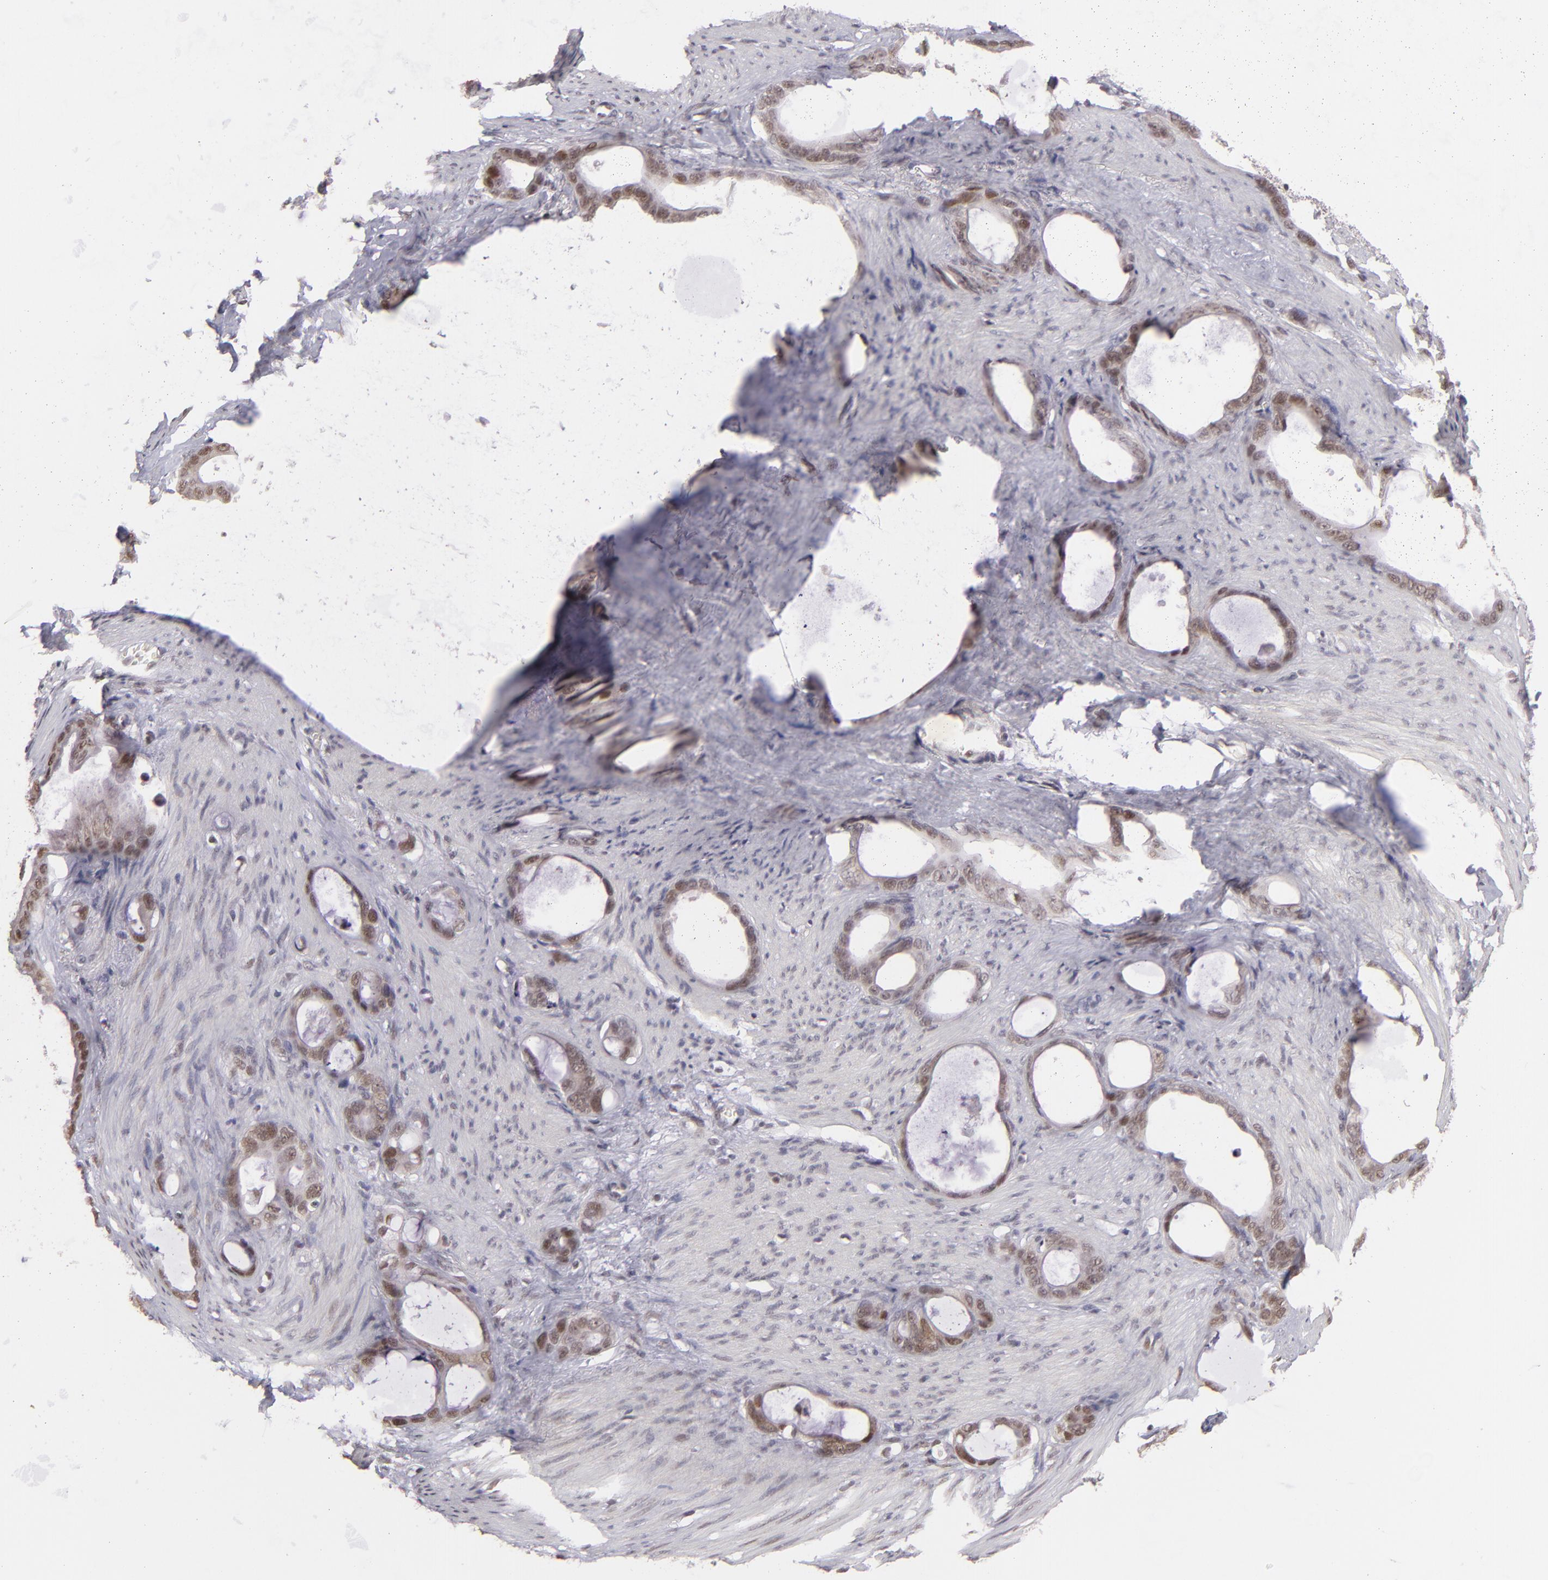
{"staining": {"intensity": "moderate", "quantity": "25%-75%", "location": "nuclear"}, "tissue": "stomach cancer", "cell_type": "Tumor cells", "image_type": "cancer", "snomed": [{"axis": "morphology", "description": "Adenocarcinoma, NOS"}, {"axis": "topography", "description": "Stomach"}], "caption": "High-power microscopy captured an immunohistochemistry micrograph of stomach cancer, revealing moderate nuclear staining in approximately 25%-75% of tumor cells.", "gene": "RARB", "patient": {"sex": "female", "age": 75}}